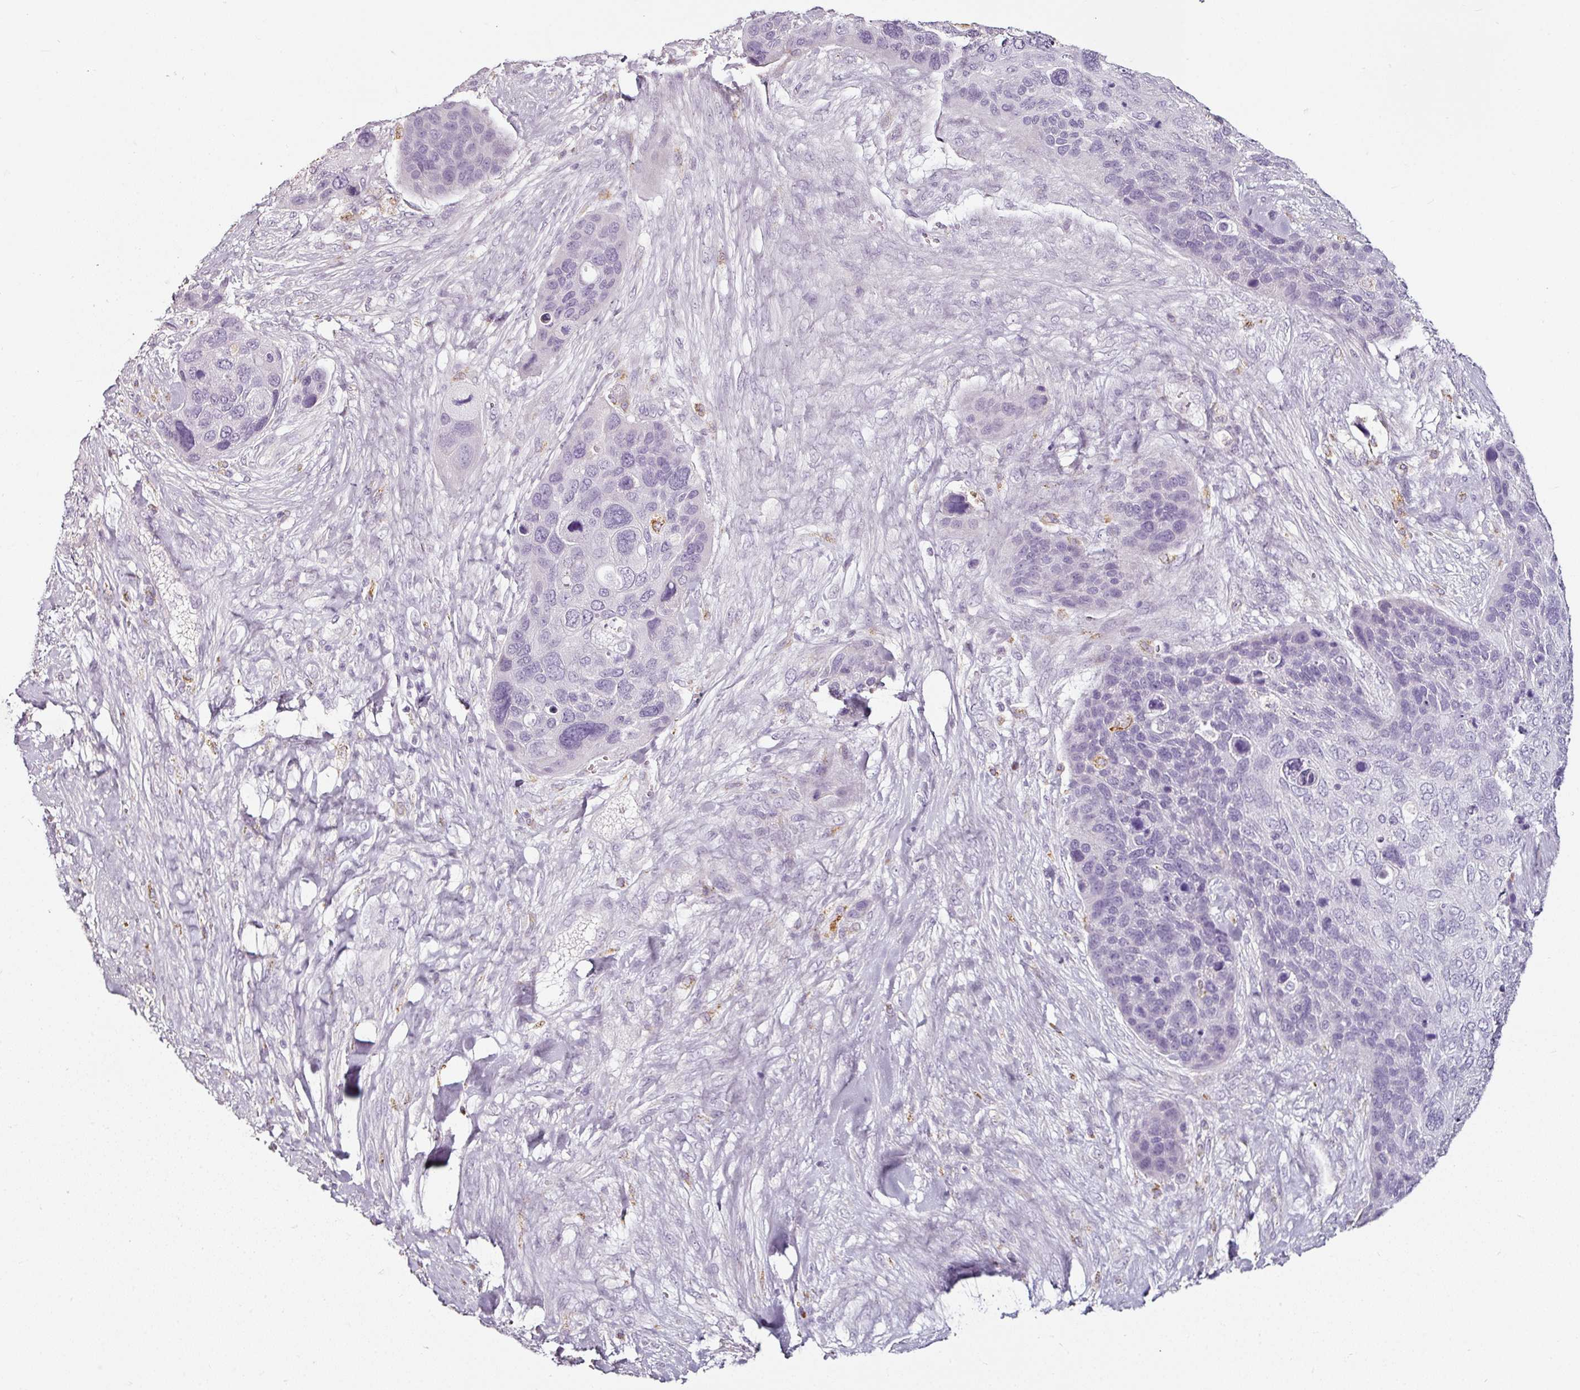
{"staining": {"intensity": "negative", "quantity": "none", "location": "none"}, "tissue": "skin cancer", "cell_type": "Tumor cells", "image_type": "cancer", "snomed": [{"axis": "morphology", "description": "Basal cell carcinoma"}, {"axis": "topography", "description": "Skin"}], "caption": "Tumor cells show no significant protein positivity in basal cell carcinoma (skin).", "gene": "CAP2", "patient": {"sex": "female", "age": 74}}